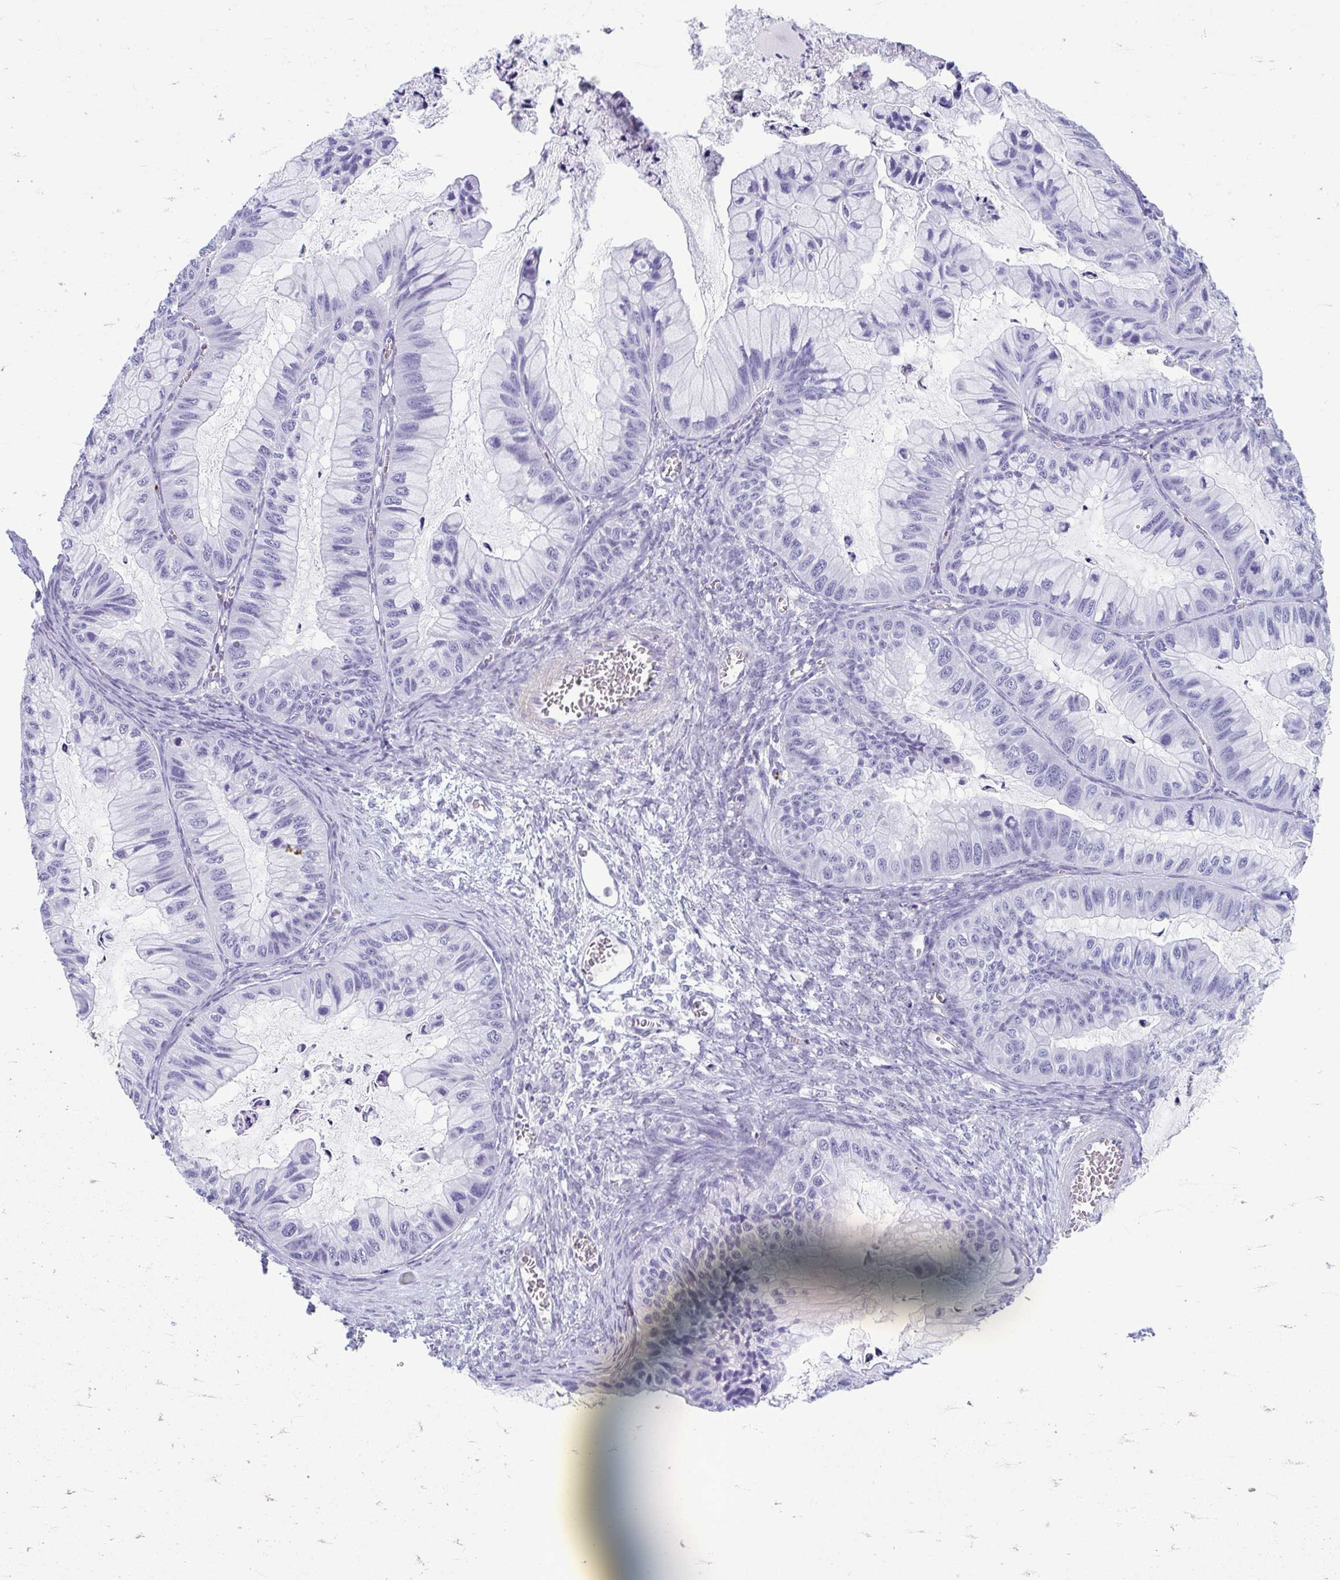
{"staining": {"intensity": "negative", "quantity": "none", "location": "none"}, "tissue": "ovarian cancer", "cell_type": "Tumor cells", "image_type": "cancer", "snomed": [{"axis": "morphology", "description": "Cystadenocarcinoma, mucinous, NOS"}, {"axis": "topography", "description": "Ovary"}], "caption": "Immunohistochemistry of mucinous cystadenocarcinoma (ovarian) demonstrates no staining in tumor cells.", "gene": "TCEAL3", "patient": {"sex": "female", "age": 72}}